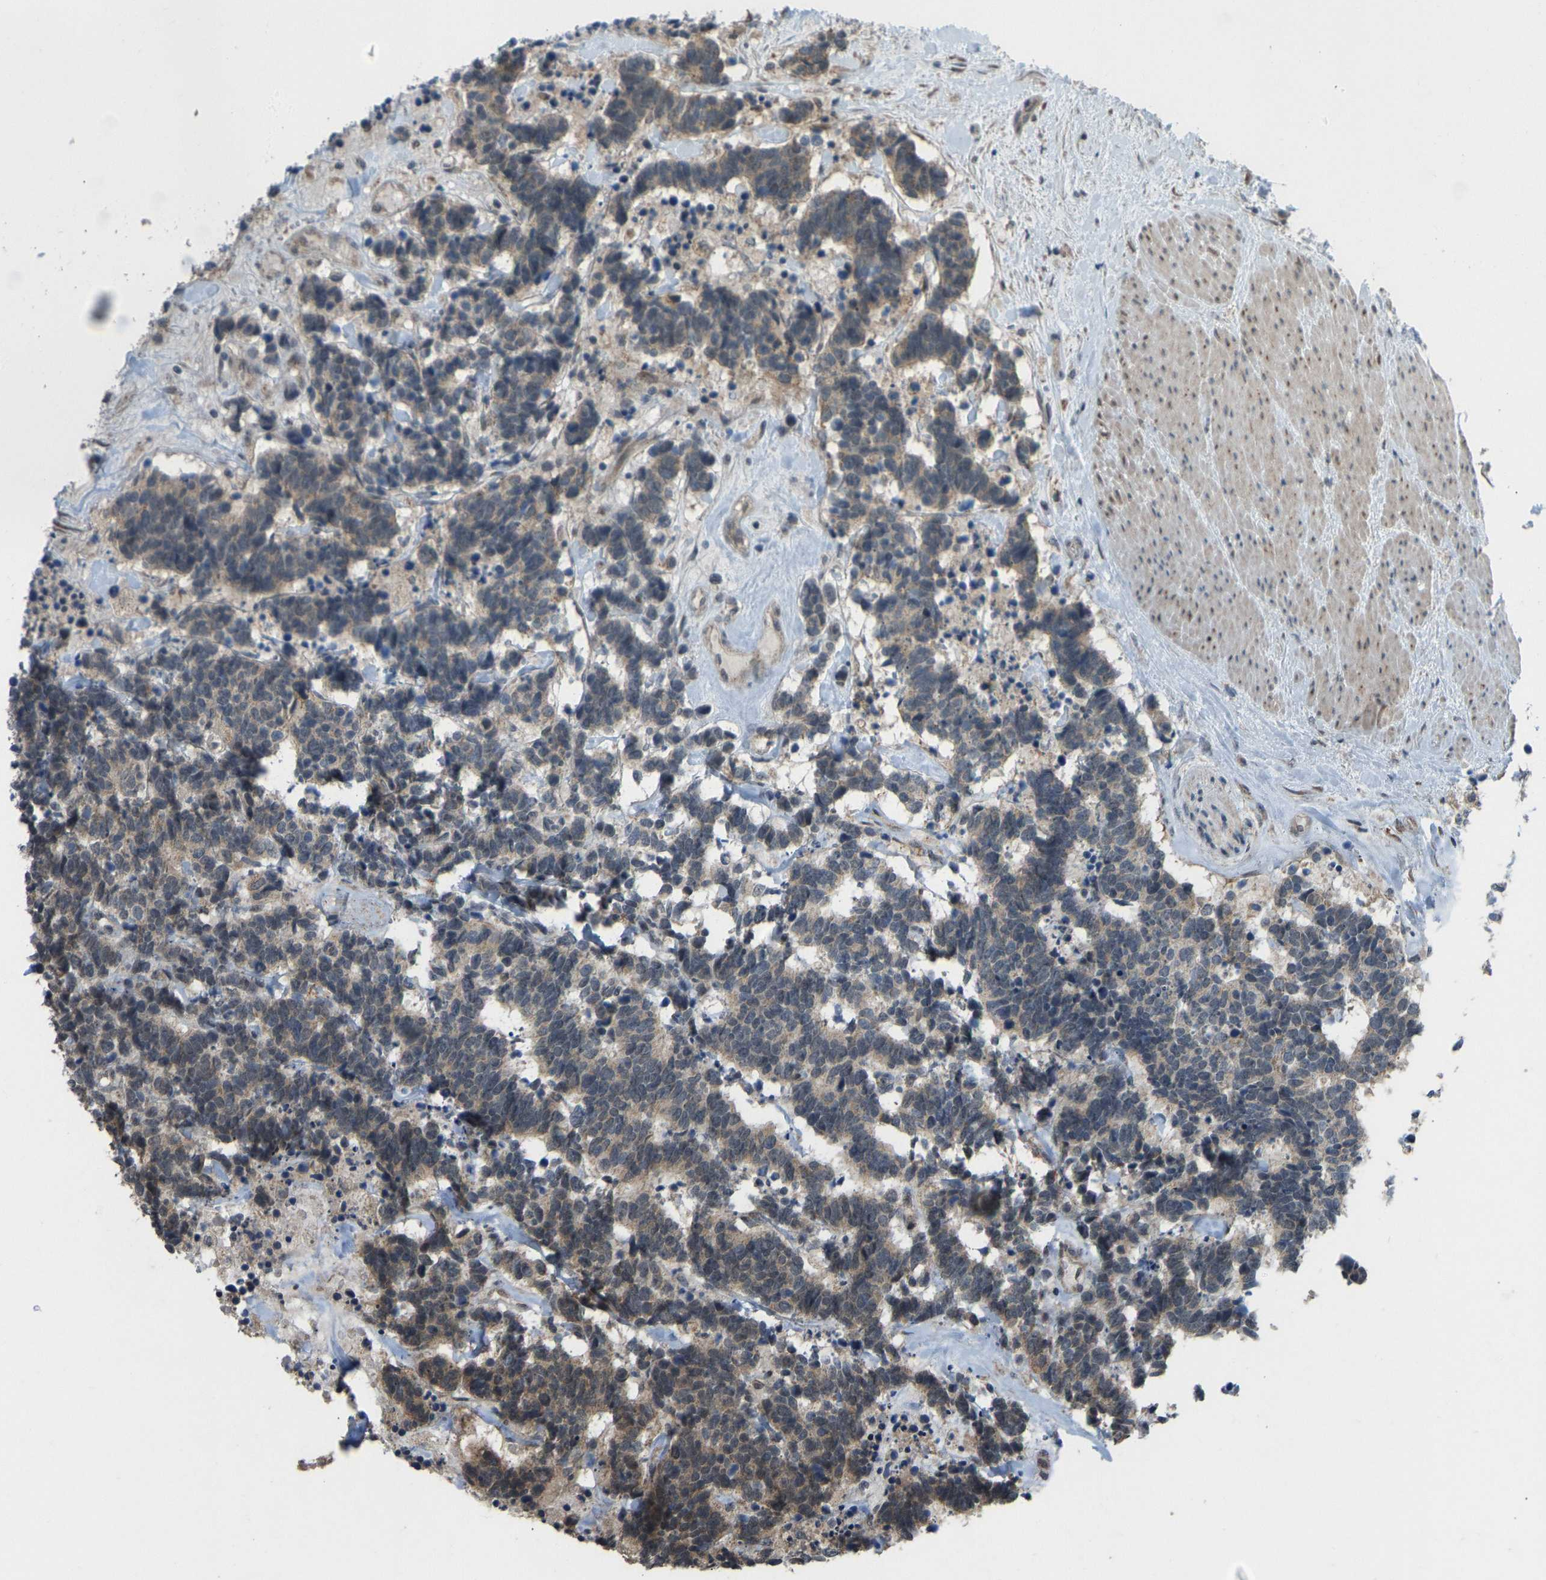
{"staining": {"intensity": "weak", "quantity": ">75%", "location": "cytoplasmic/membranous"}, "tissue": "carcinoid", "cell_type": "Tumor cells", "image_type": "cancer", "snomed": [{"axis": "morphology", "description": "Carcinoma, NOS"}, {"axis": "morphology", "description": "Carcinoid, malignant, NOS"}, {"axis": "topography", "description": "Urinary bladder"}], "caption": "Weak cytoplasmic/membranous protein staining is present in about >75% of tumor cells in carcinoma.", "gene": "ACADS", "patient": {"sex": "male", "age": 57}}